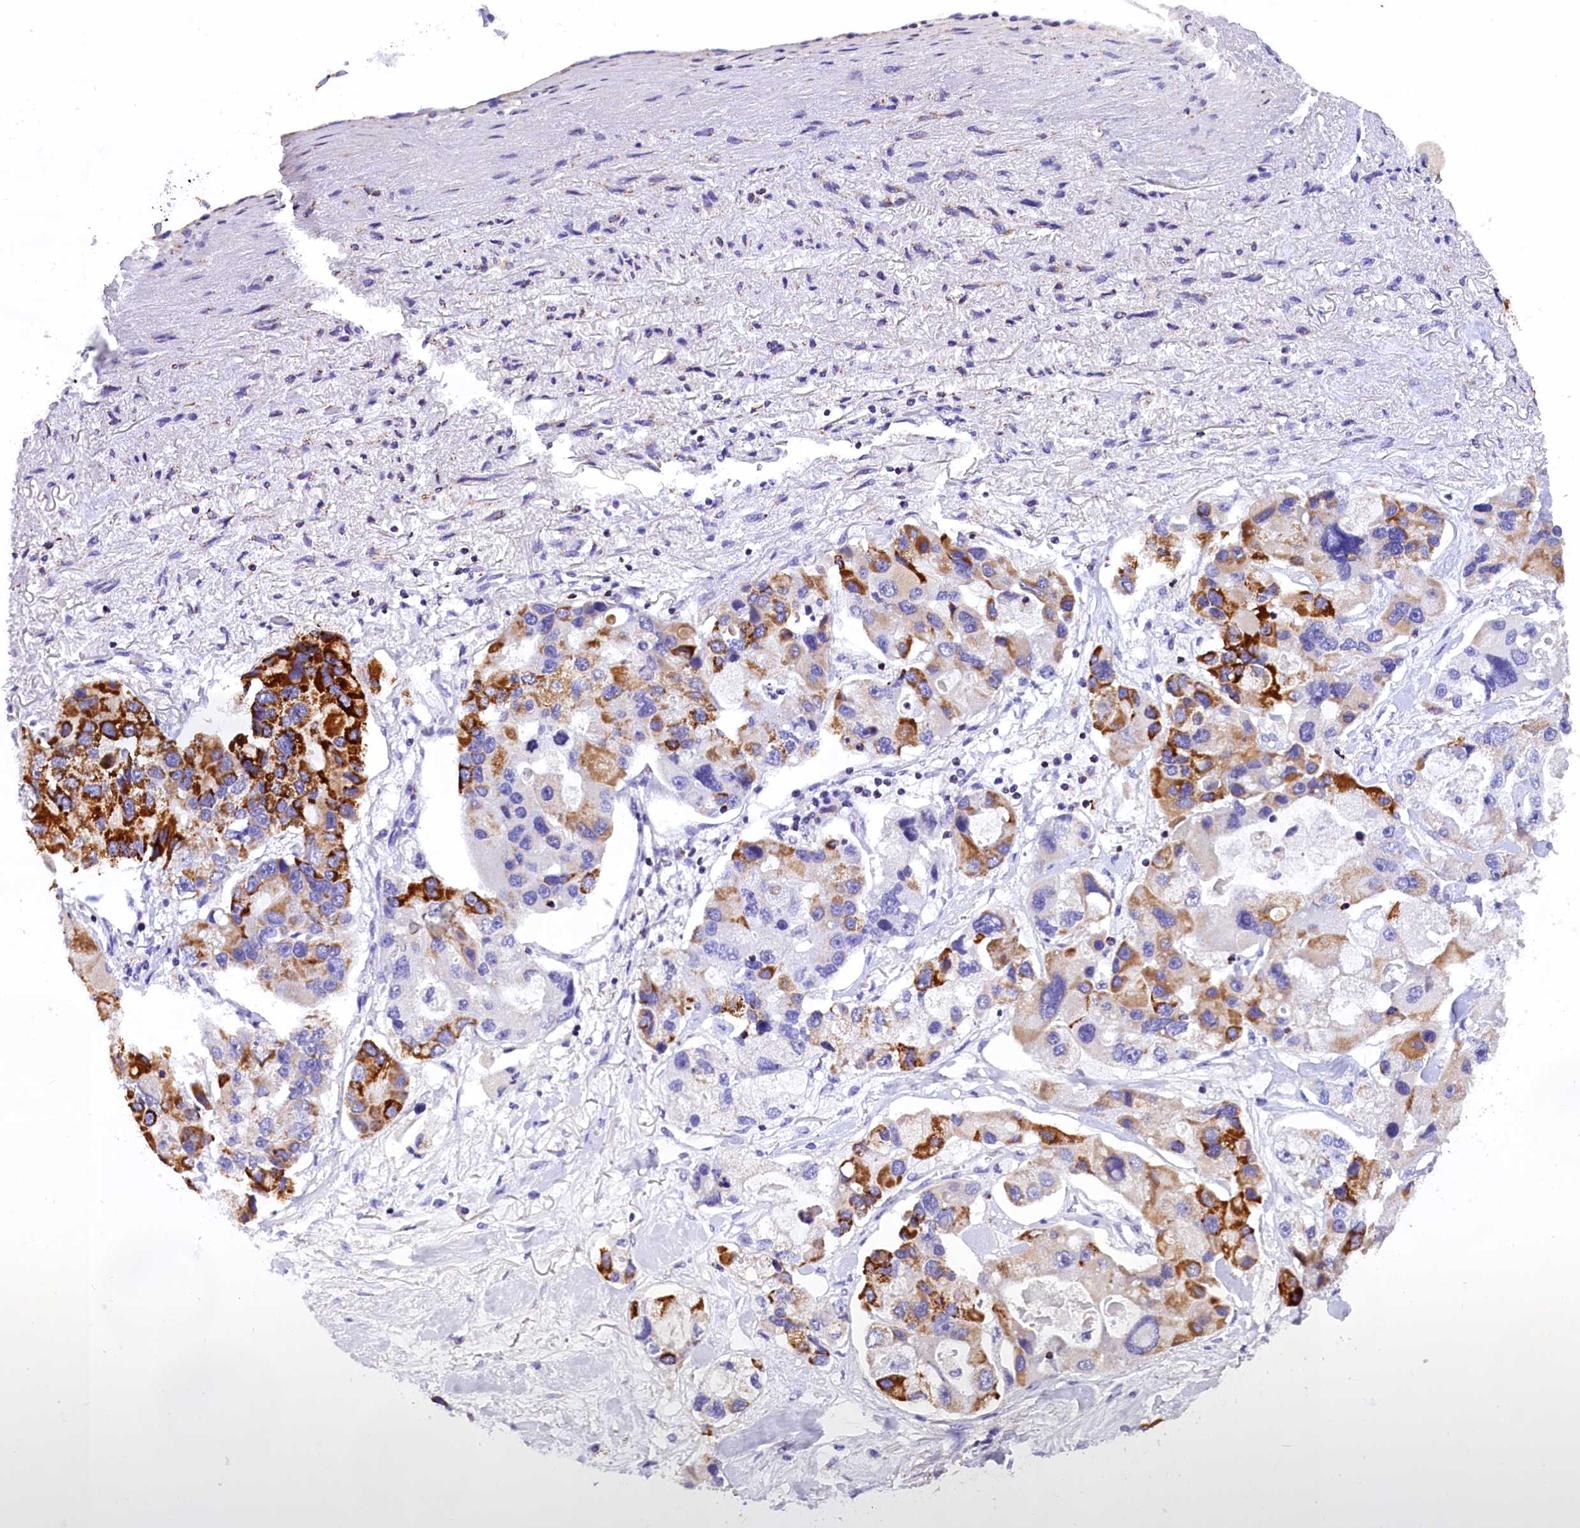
{"staining": {"intensity": "strong", "quantity": "25%-75%", "location": "cytoplasmic/membranous"}, "tissue": "lung cancer", "cell_type": "Tumor cells", "image_type": "cancer", "snomed": [{"axis": "morphology", "description": "Adenocarcinoma, NOS"}, {"axis": "topography", "description": "Lung"}], "caption": "Brown immunohistochemical staining in human lung cancer (adenocarcinoma) demonstrates strong cytoplasmic/membranous positivity in approximately 25%-75% of tumor cells.", "gene": "ABAT", "patient": {"sex": "female", "age": 54}}